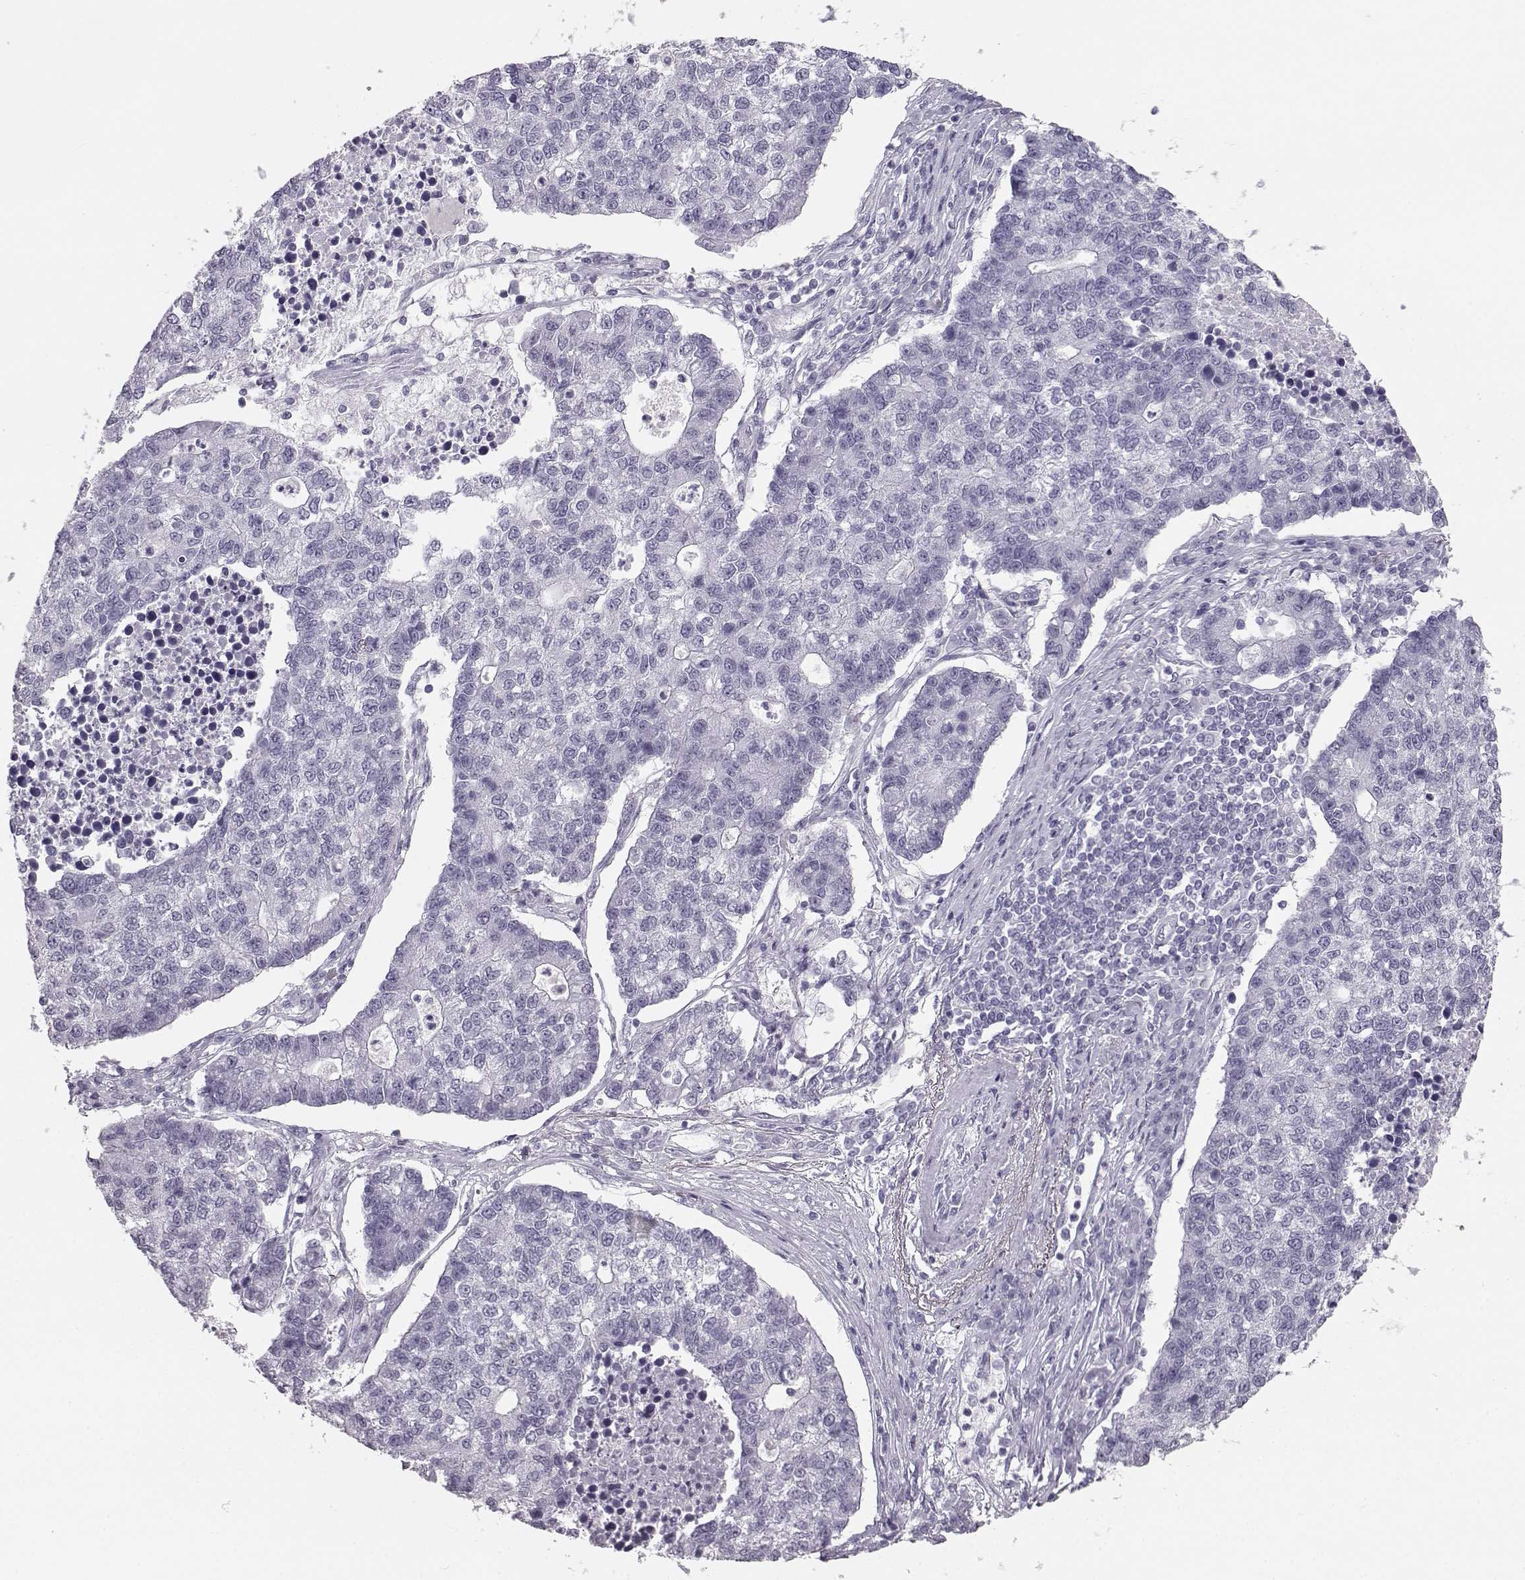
{"staining": {"intensity": "negative", "quantity": "none", "location": "none"}, "tissue": "lung cancer", "cell_type": "Tumor cells", "image_type": "cancer", "snomed": [{"axis": "morphology", "description": "Adenocarcinoma, NOS"}, {"axis": "topography", "description": "Lung"}], "caption": "Tumor cells show no significant protein positivity in adenocarcinoma (lung).", "gene": "BFSP2", "patient": {"sex": "male", "age": 57}}